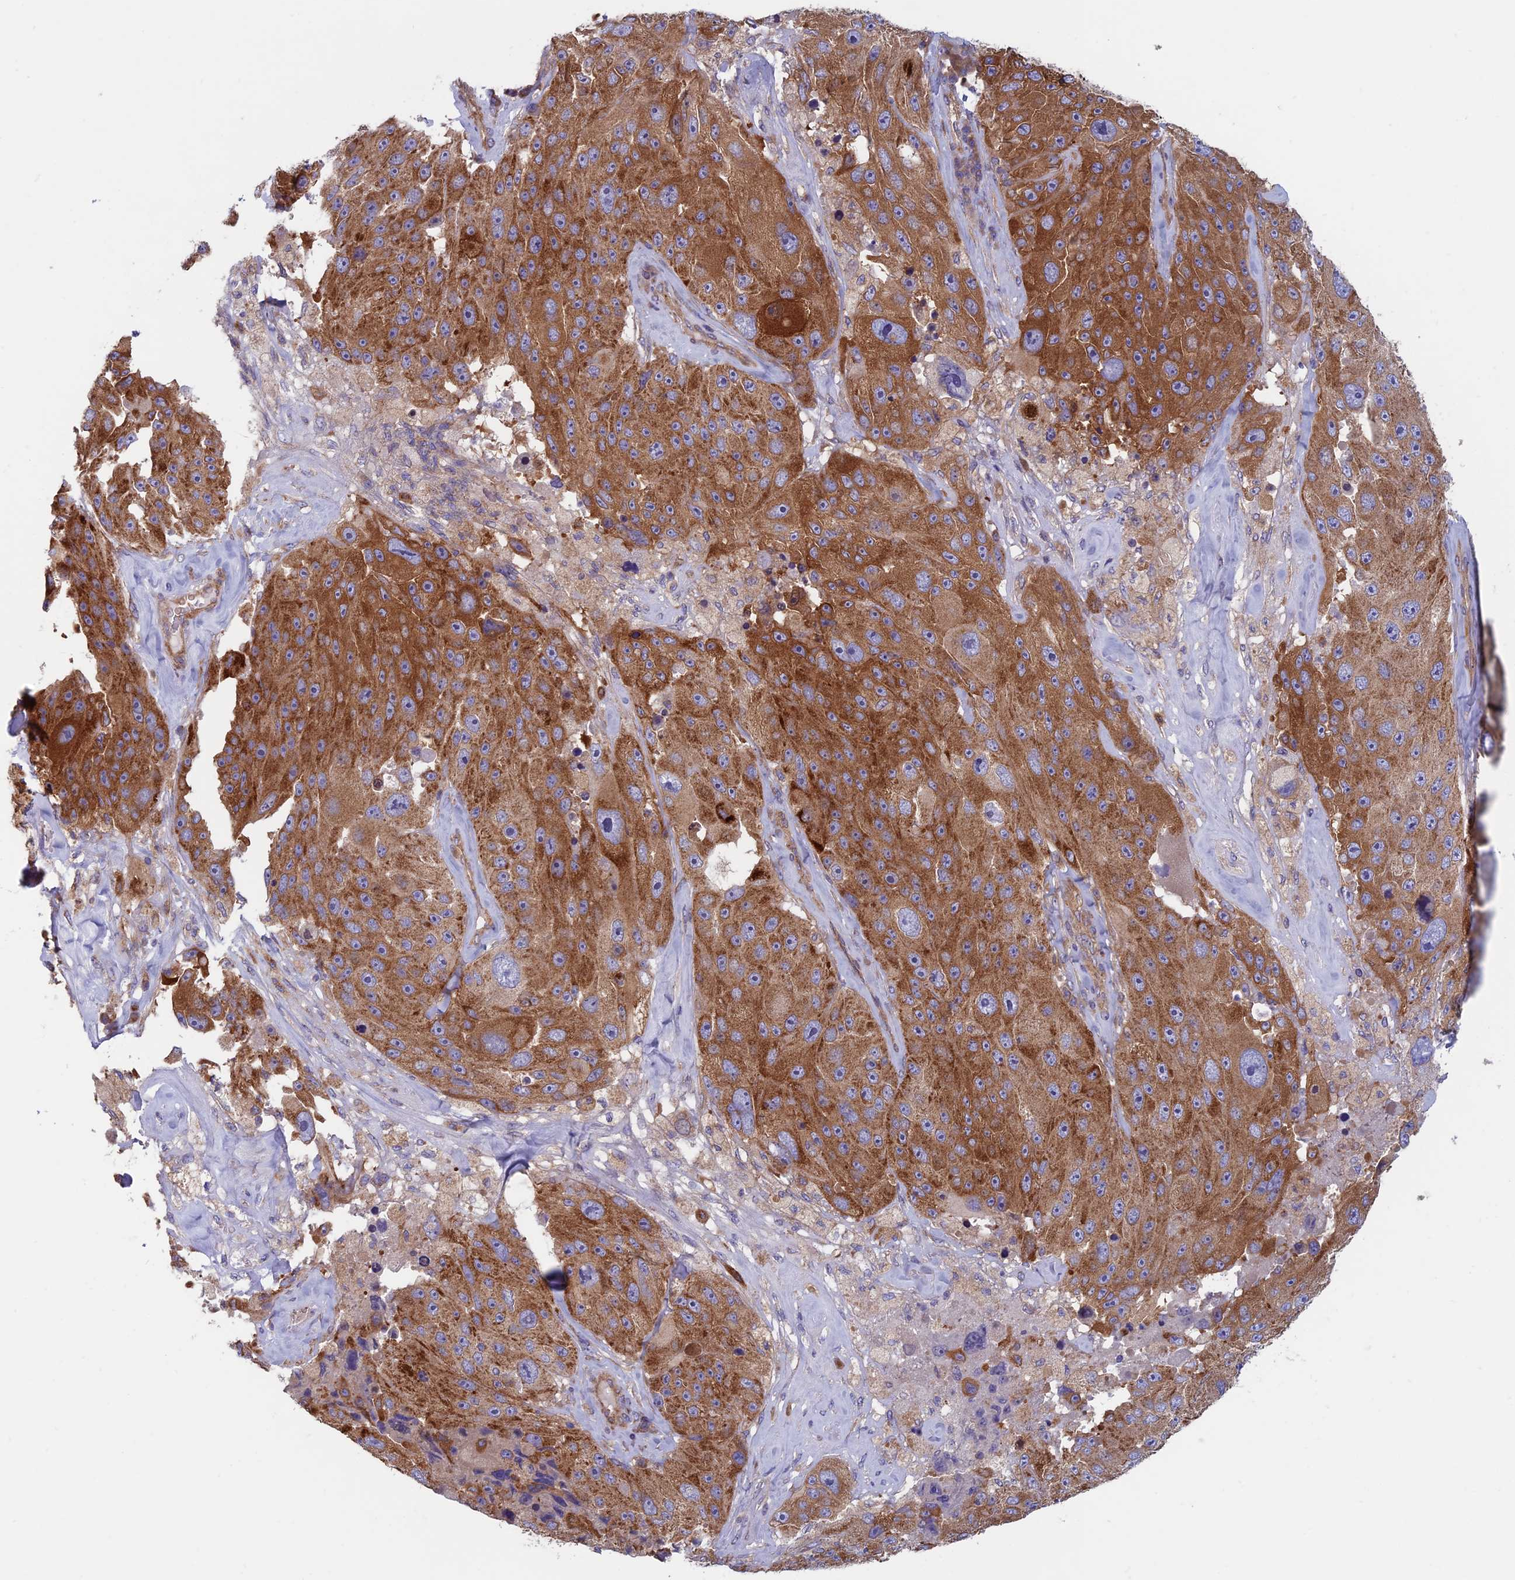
{"staining": {"intensity": "strong", "quantity": ">75%", "location": "cytoplasmic/membranous"}, "tissue": "melanoma", "cell_type": "Tumor cells", "image_type": "cancer", "snomed": [{"axis": "morphology", "description": "Malignant melanoma, Metastatic site"}, {"axis": "topography", "description": "Lymph node"}], "caption": "Tumor cells display strong cytoplasmic/membranous staining in about >75% of cells in malignant melanoma (metastatic site).", "gene": "DNM1L", "patient": {"sex": "male", "age": 62}}